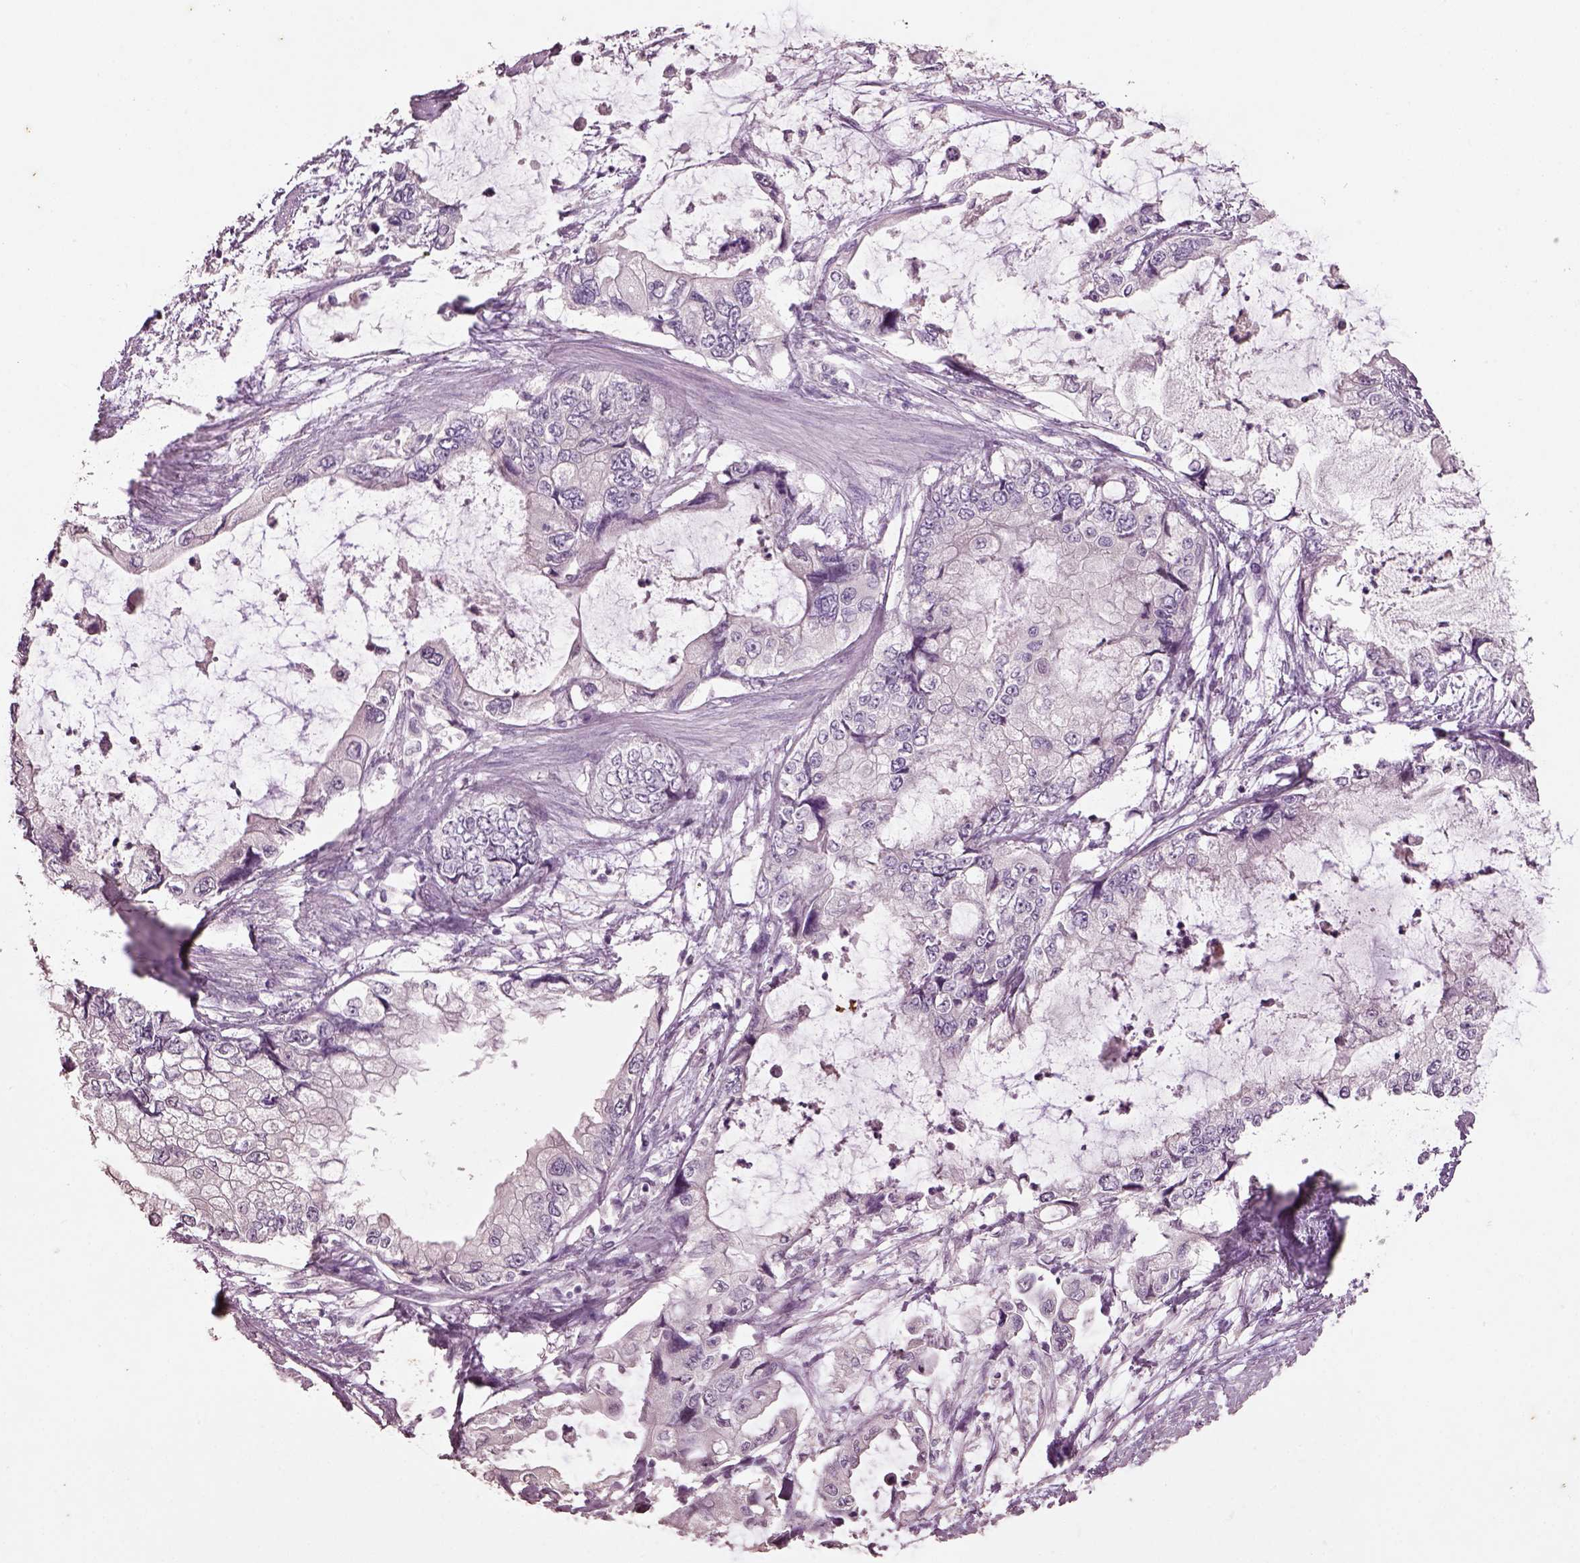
{"staining": {"intensity": "negative", "quantity": "none", "location": "none"}, "tissue": "stomach cancer", "cell_type": "Tumor cells", "image_type": "cancer", "snomed": [{"axis": "morphology", "description": "Adenocarcinoma, NOS"}, {"axis": "topography", "description": "Pancreas"}, {"axis": "topography", "description": "Stomach, upper"}, {"axis": "topography", "description": "Stomach"}], "caption": "This is a micrograph of IHC staining of stomach cancer (adenocarcinoma), which shows no positivity in tumor cells.", "gene": "KCNIP3", "patient": {"sex": "male", "age": 77}}